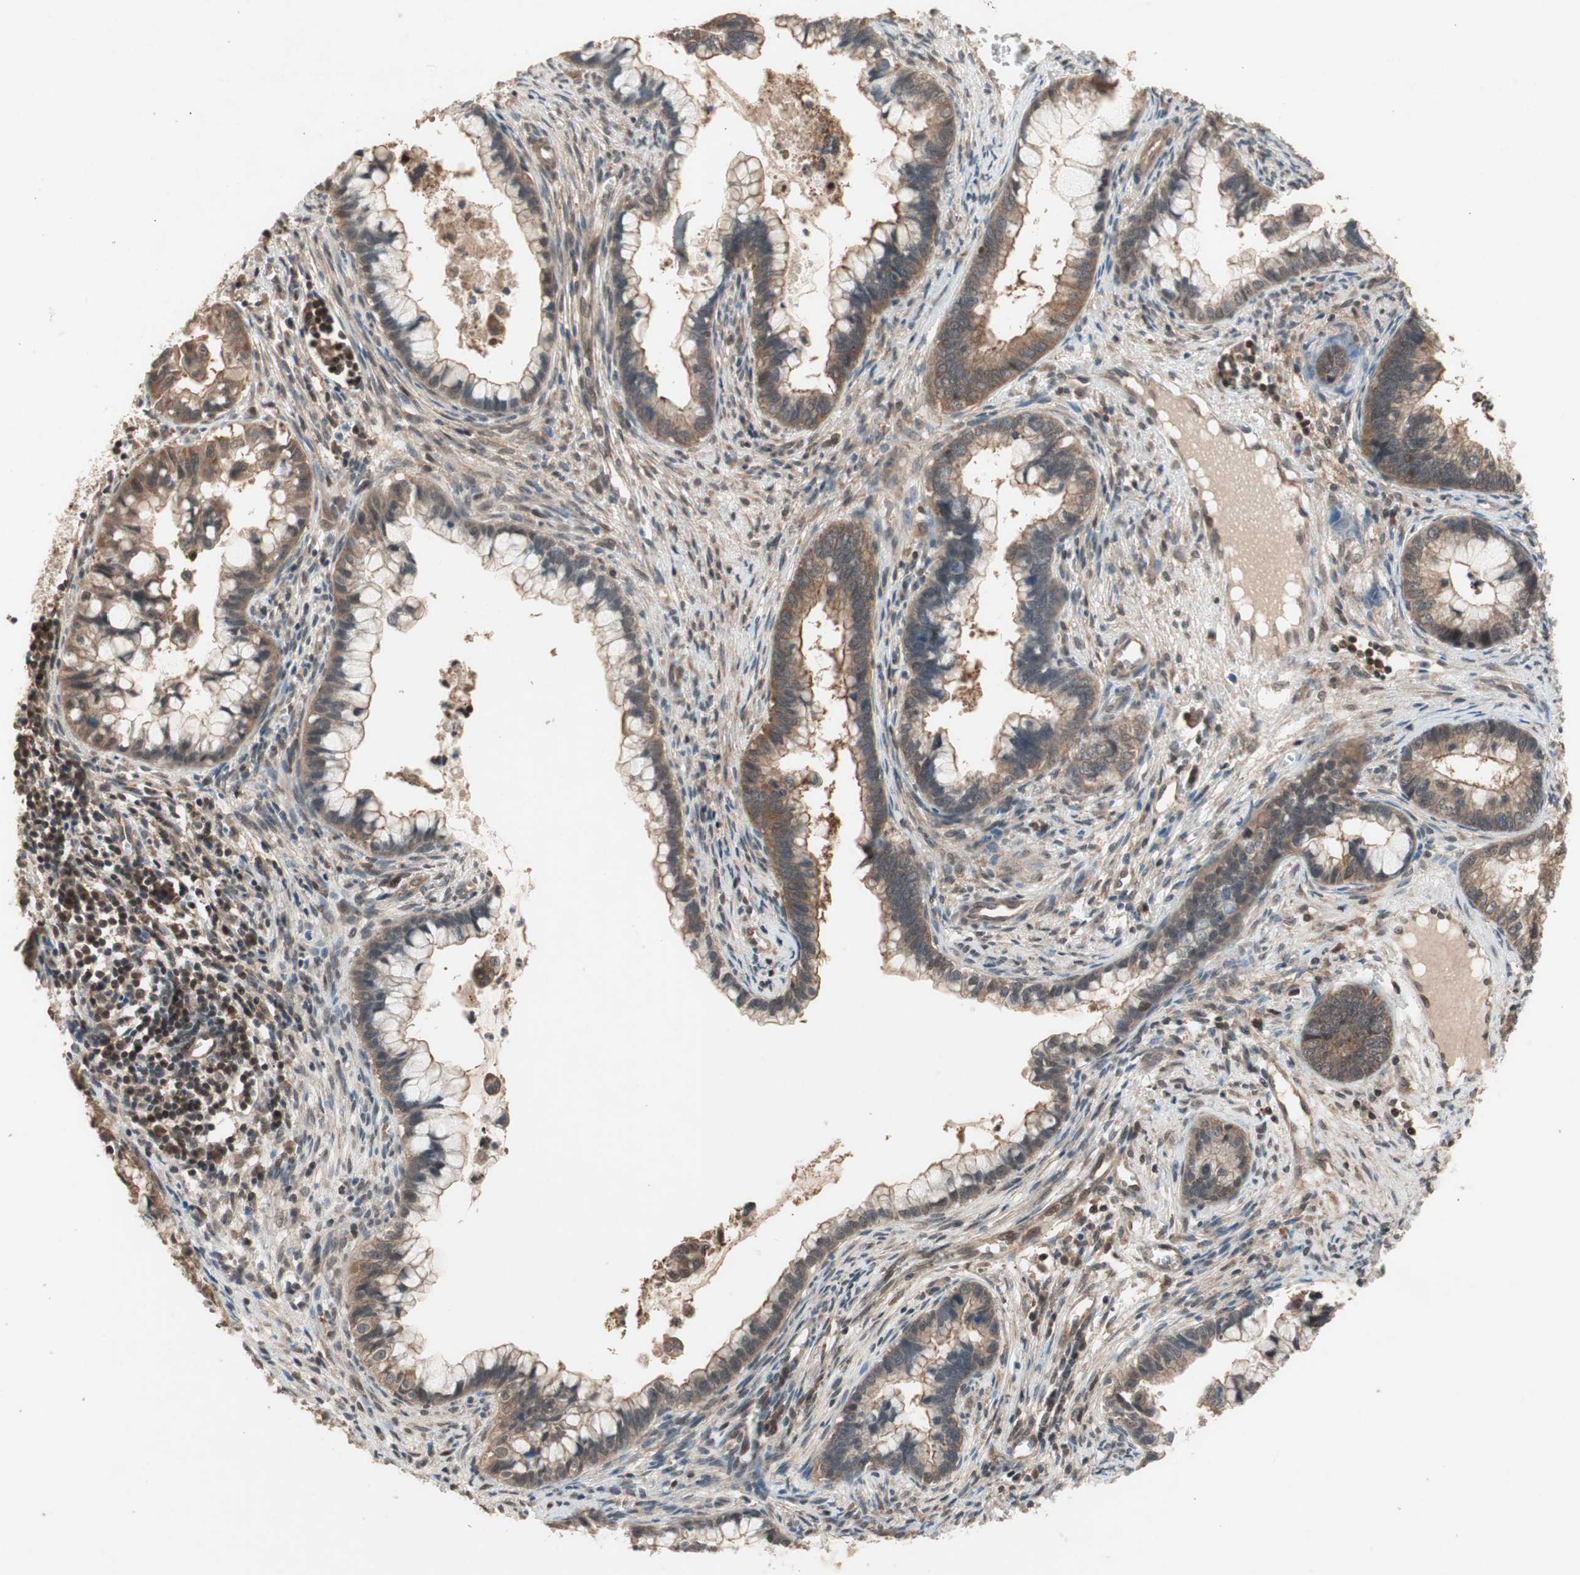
{"staining": {"intensity": "moderate", "quantity": ">75%", "location": "cytoplasmic/membranous"}, "tissue": "cervical cancer", "cell_type": "Tumor cells", "image_type": "cancer", "snomed": [{"axis": "morphology", "description": "Adenocarcinoma, NOS"}, {"axis": "topography", "description": "Cervix"}], "caption": "Adenocarcinoma (cervical) tissue shows moderate cytoplasmic/membranous positivity in approximately >75% of tumor cells", "gene": "GART", "patient": {"sex": "female", "age": 44}}